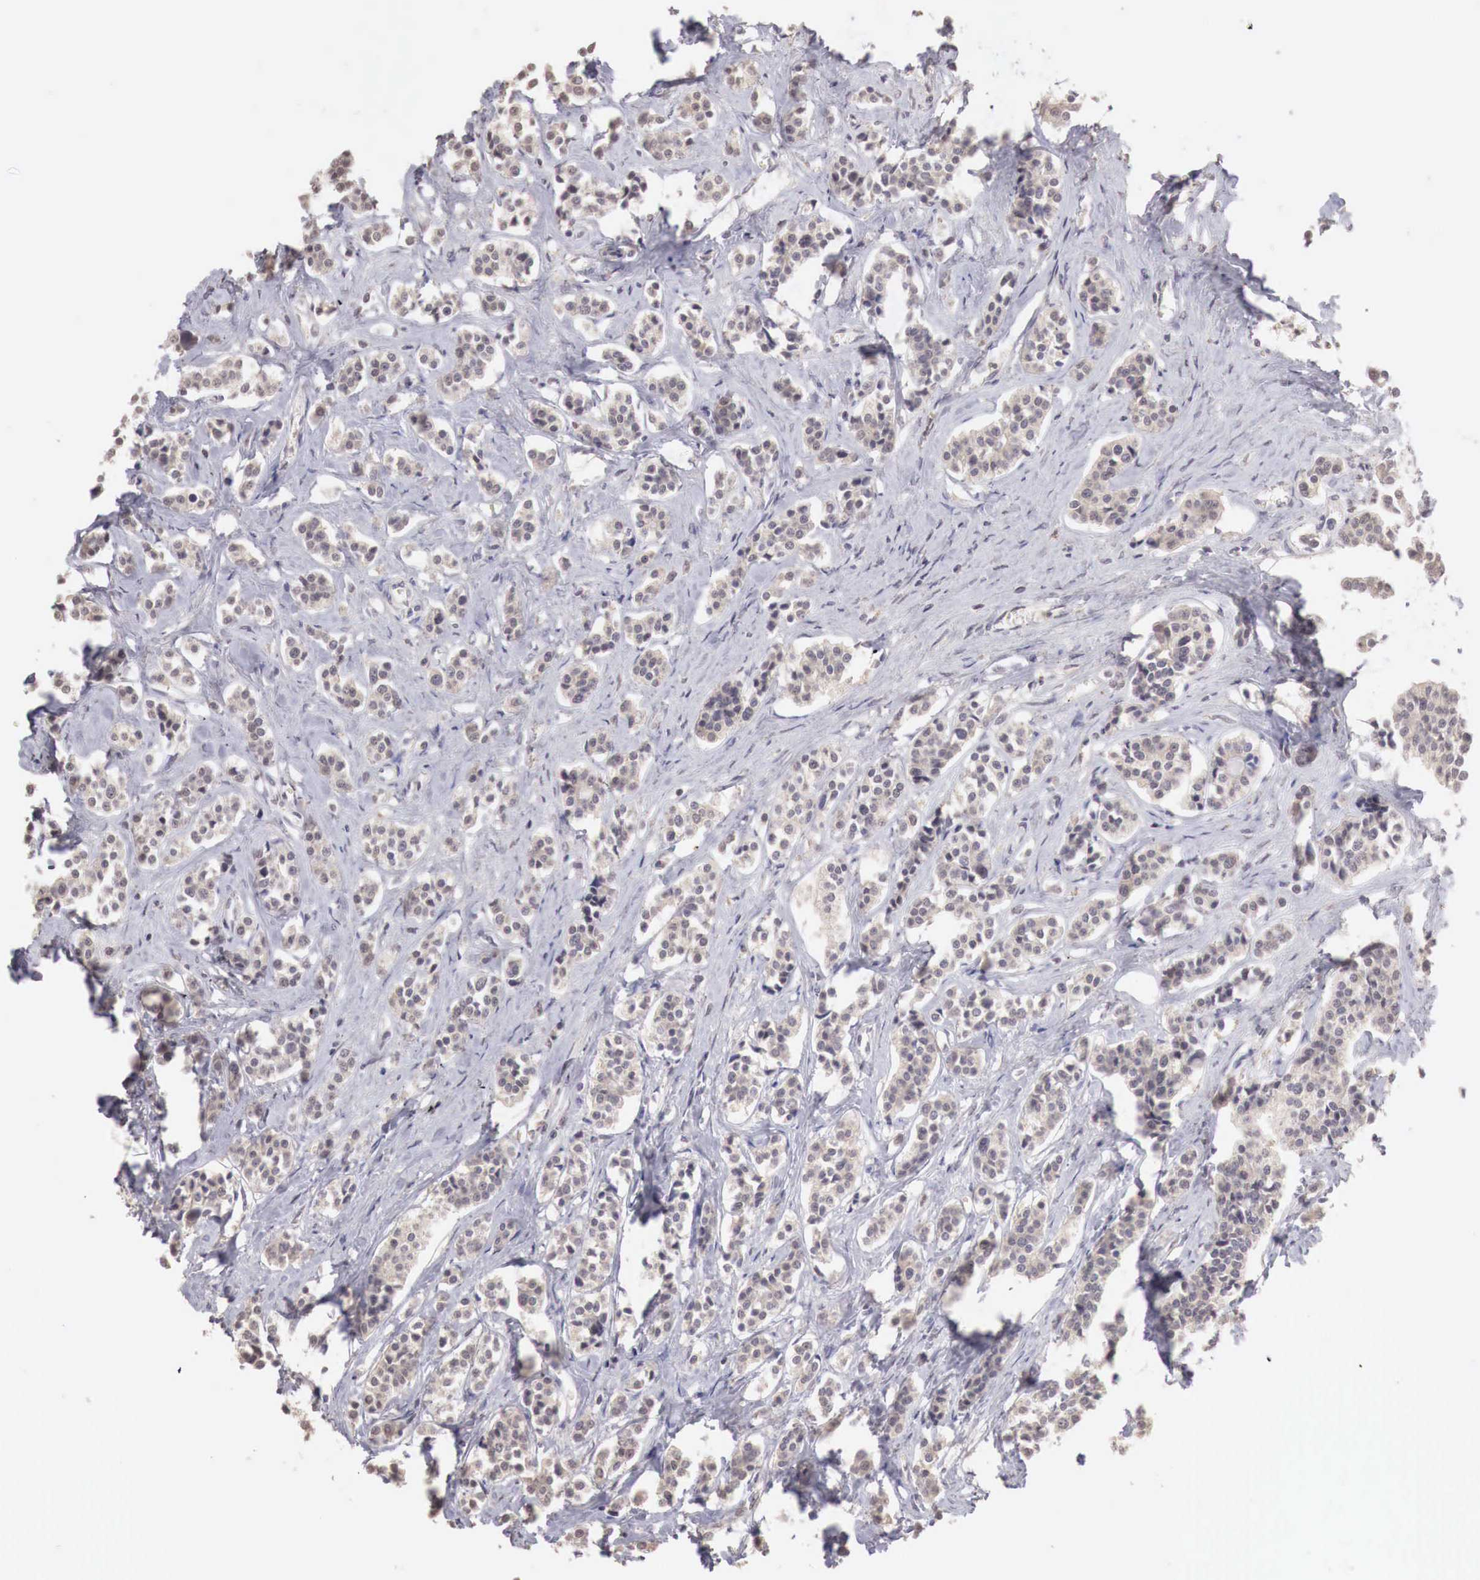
{"staining": {"intensity": "weak", "quantity": ">75%", "location": "cytoplasmic/membranous"}, "tissue": "carcinoid", "cell_type": "Tumor cells", "image_type": "cancer", "snomed": [{"axis": "morphology", "description": "Carcinoid, malignant, NOS"}, {"axis": "topography", "description": "Small intestine"}], "caption": "Brown immunohistochemical staining in human carcinoid (malignant) reveals weak cytoplasmic/membranous positivity in approximately >75% of tumor cells.", "gene": "TBC1D9", "patient": {"sex": "male", "age": 63}}